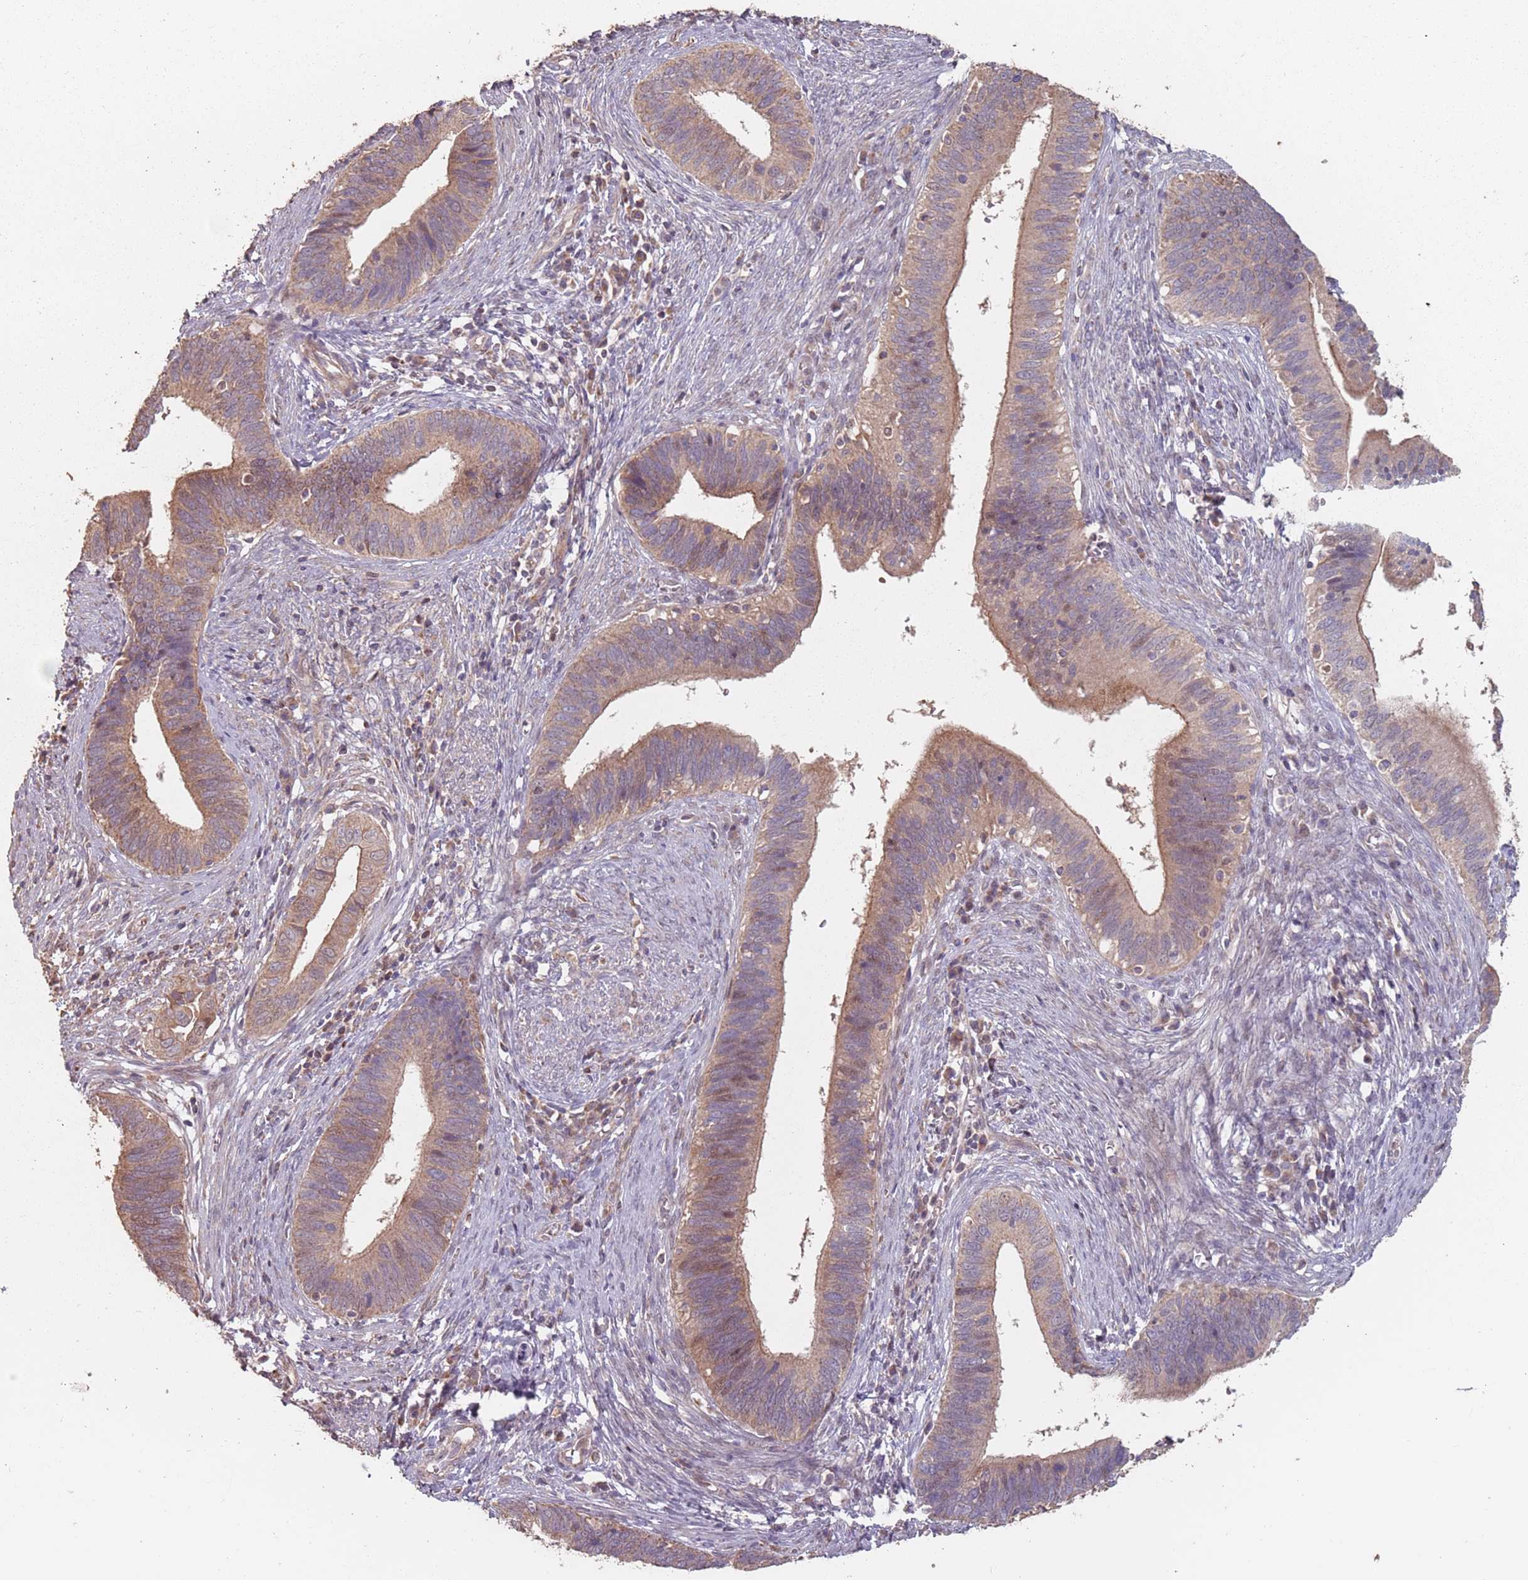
{"staining": {"intensity": "moderate", "quantity": ">75%", "location": "cytoplasmic/membranous"}, "tissue": "cervical cancer", "cell_type": "Tumor cells", "image_type": "cancer", "snomed": [{"axis": "morphology", "description": "Adenocarcinoma, NOS"}, {"axis": "topography", "description": "Cervix"}], "caption": "A photomicrograph of human cervical cancer (adenocarcinoma) stained for a protein demonstrates moderate cytoplasmic/membranous brown staining in tumor cells.", "gene": "VPS52", "patient": {"sex": "female", "age": 42}}